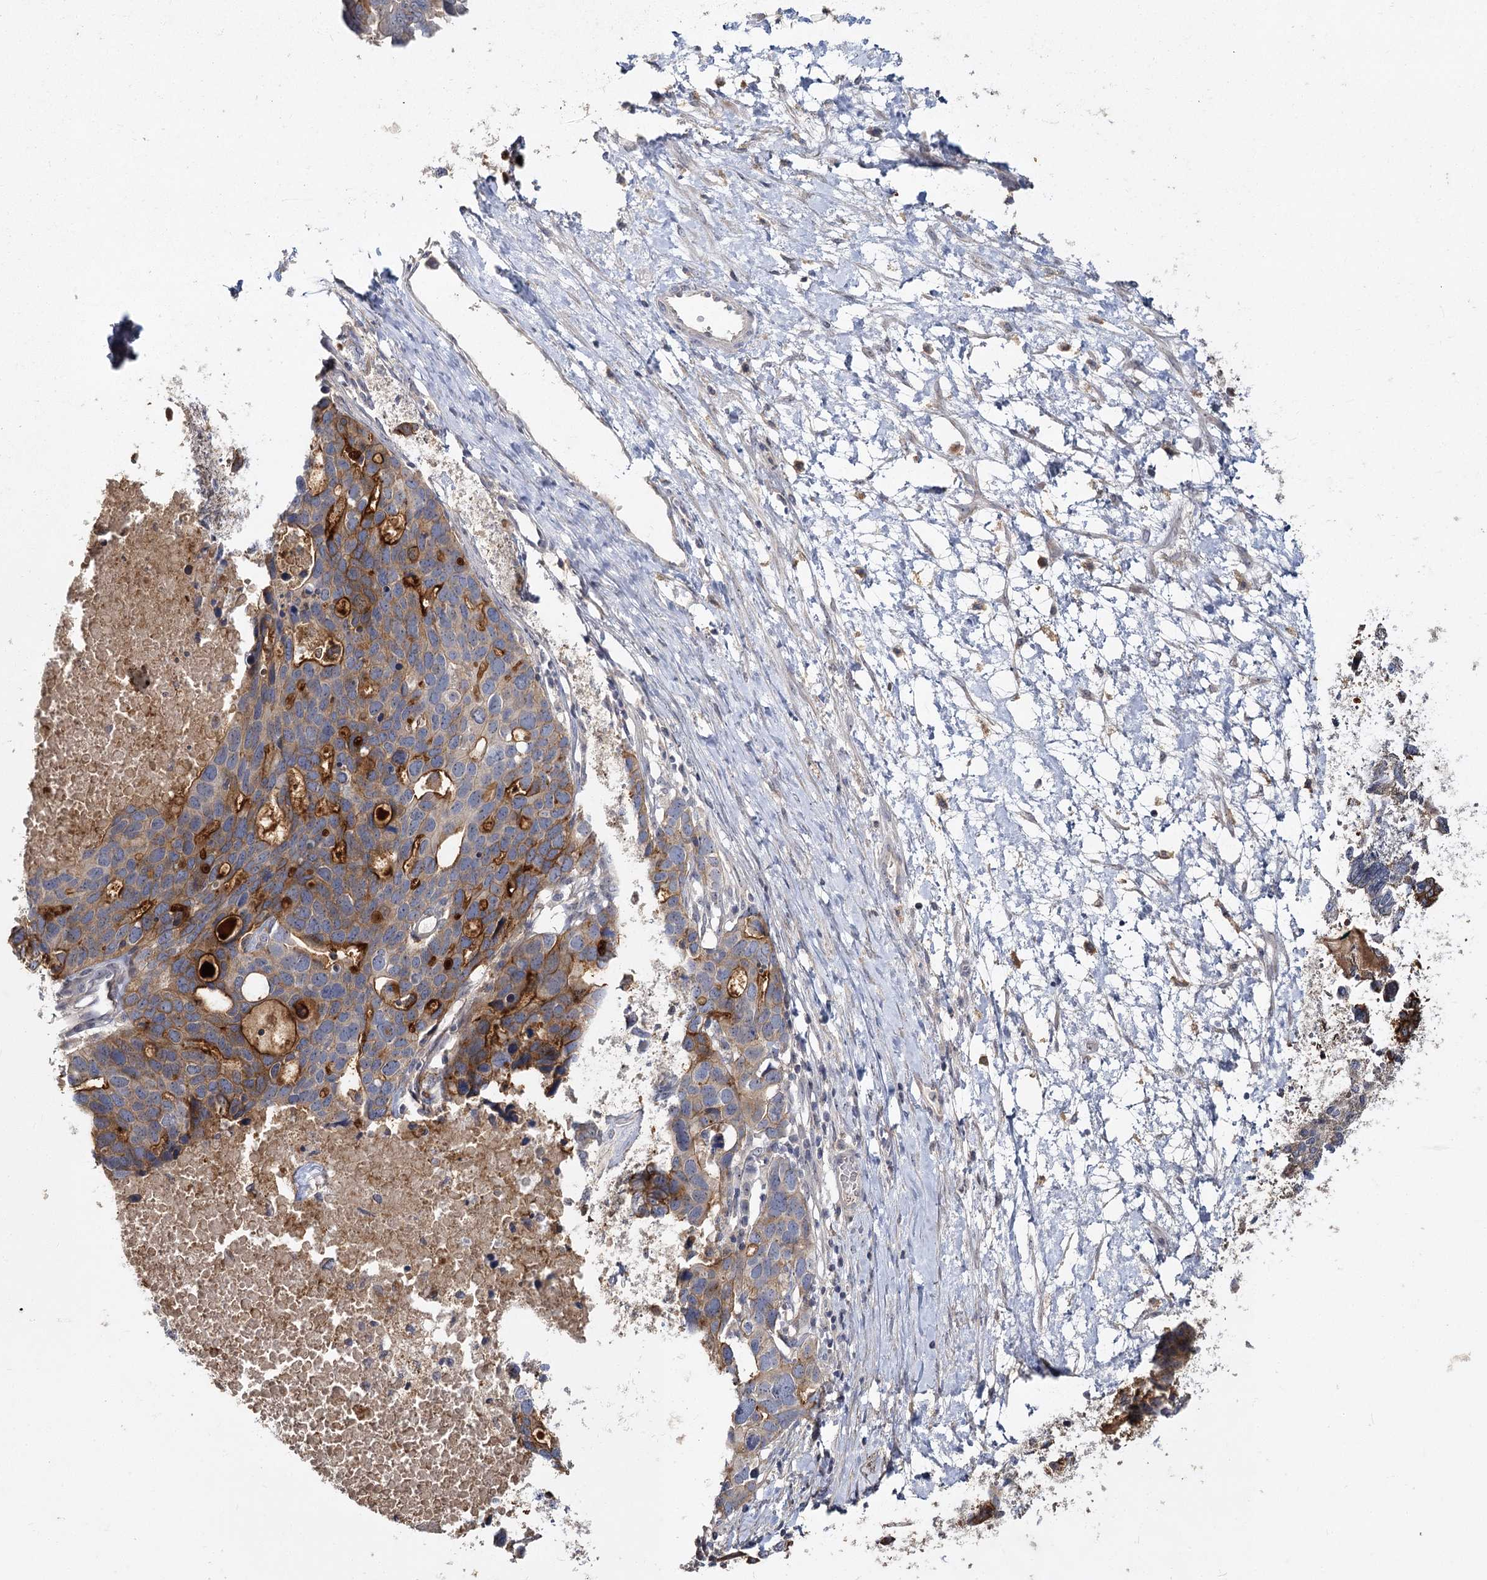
{"staining": {"intensity": "moderate", "quantity": ">75%", "location": "cytoplasmic/membranous"}, "tissue": "ovarian cancer", "cell_type": "Tumor cells", "image_type": "cancer", "snomed": [{"axis": "morphology", "description": "Cystadenocarcinoma, serous, NOS"}, {"axis": "topography", "description": "Ovary"}], "caption": "DAB (3,3'-diaminobenzidine) immunohistochemical staining of ovarian serous cystadenocarcinoma displays moderate cytoplasmic/membranous protein expression in about >75% of tumor cells.", "gene": "ANGPTL5", "patient": {"sex": "female", "age": 54}}